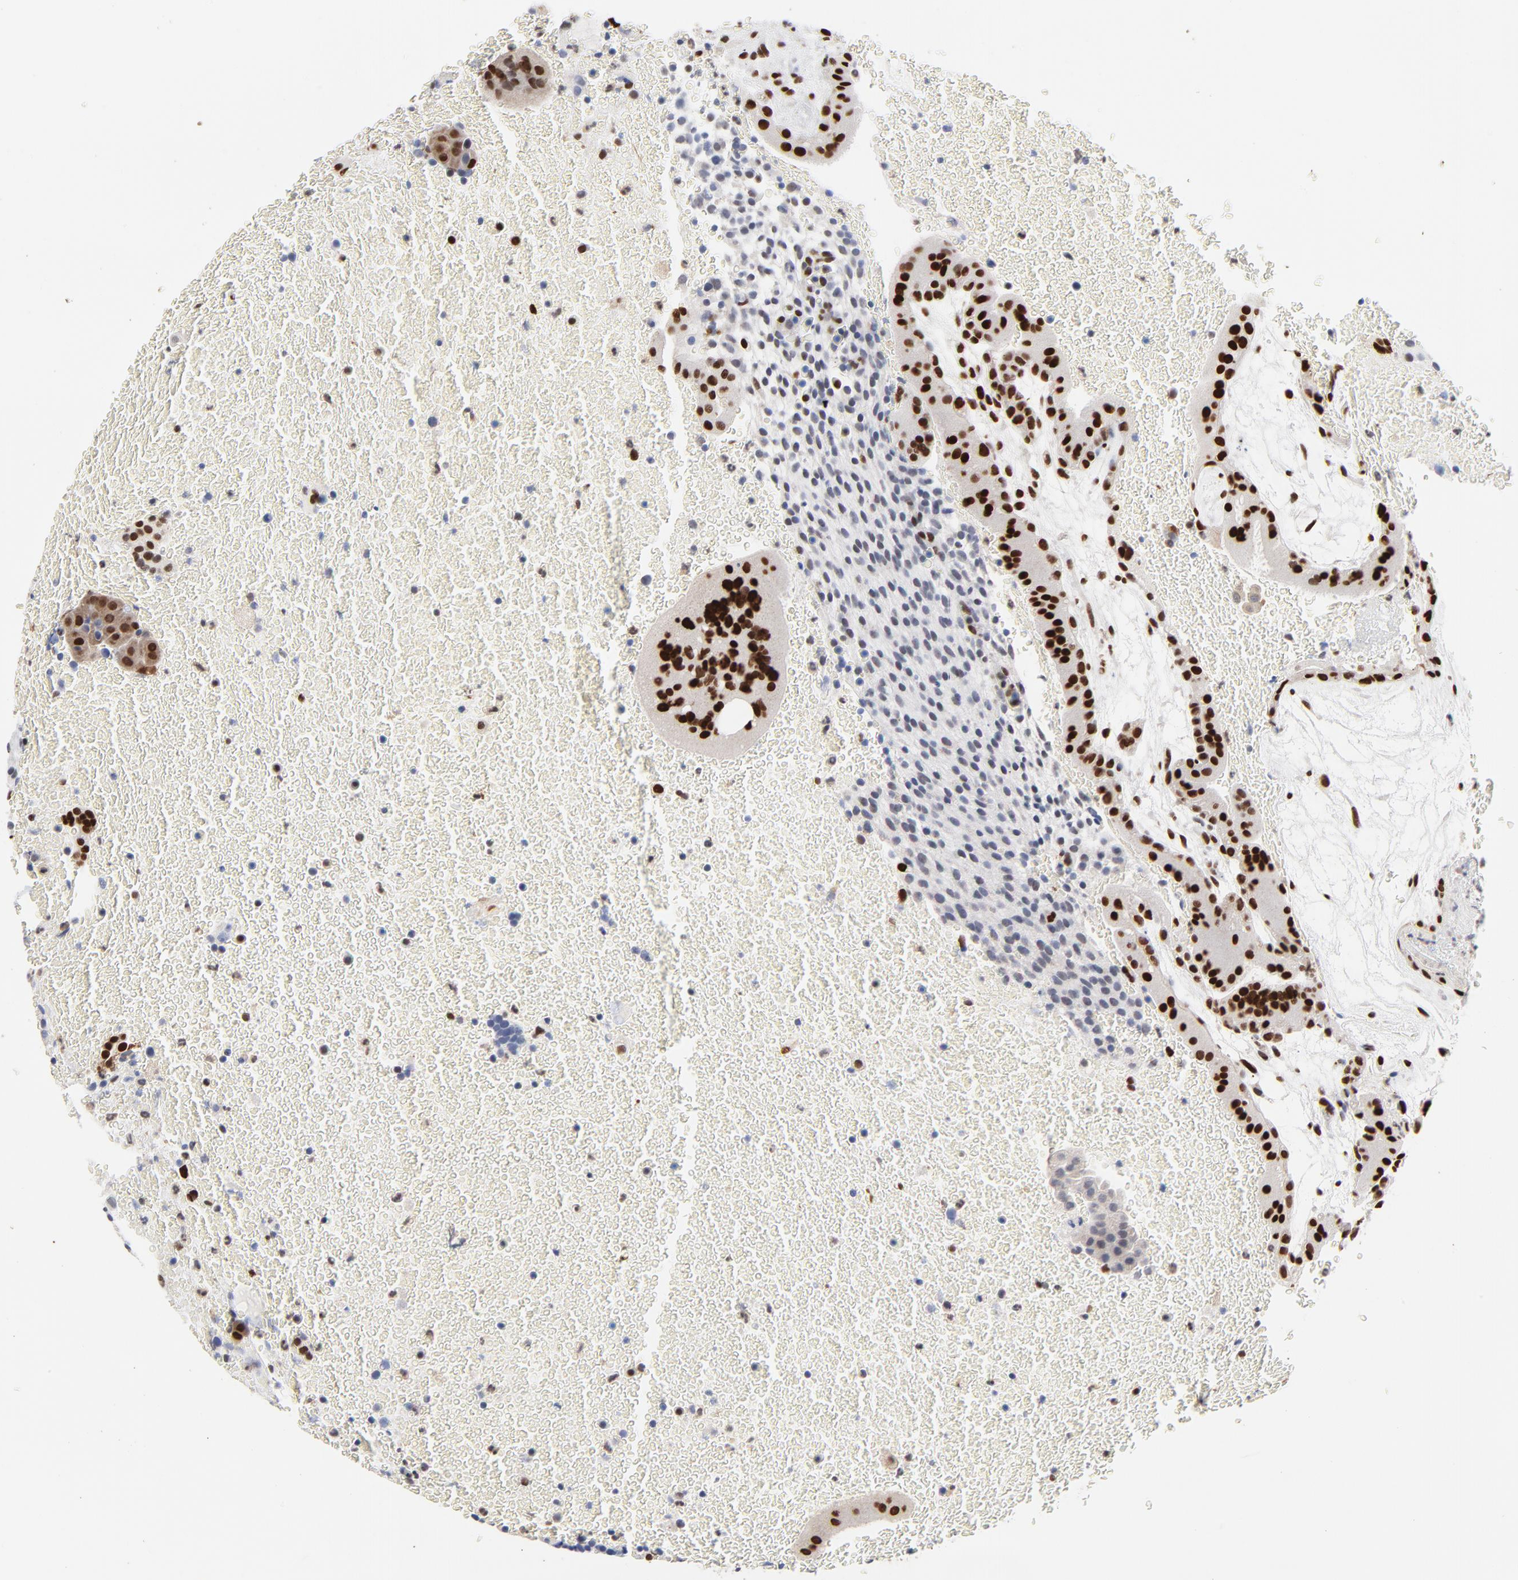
{"staining": {"intensity": "strong", "quantity": ">75%", "location": "nuclear"}, "tissue": "placenta", "cell_type": "Decidual cells", "image_type": "normal", "snomed": [{"axis": "morphology", "description": "Normal tissue, NOS"}, {"axis": "topography", "description": "Placenta"}], "caption": "Immunohistochemical staining of benign placenta displays >75% levels of strong nuclear protein positivity in approximately >75% of decidual cells. The staining is performed using DAB brown chromogen to label protein expression. The nuclei are counter-stained blue using hematoxylin.", "gene": "AADAC", "patient": {"sex": "female", "age": 19}}